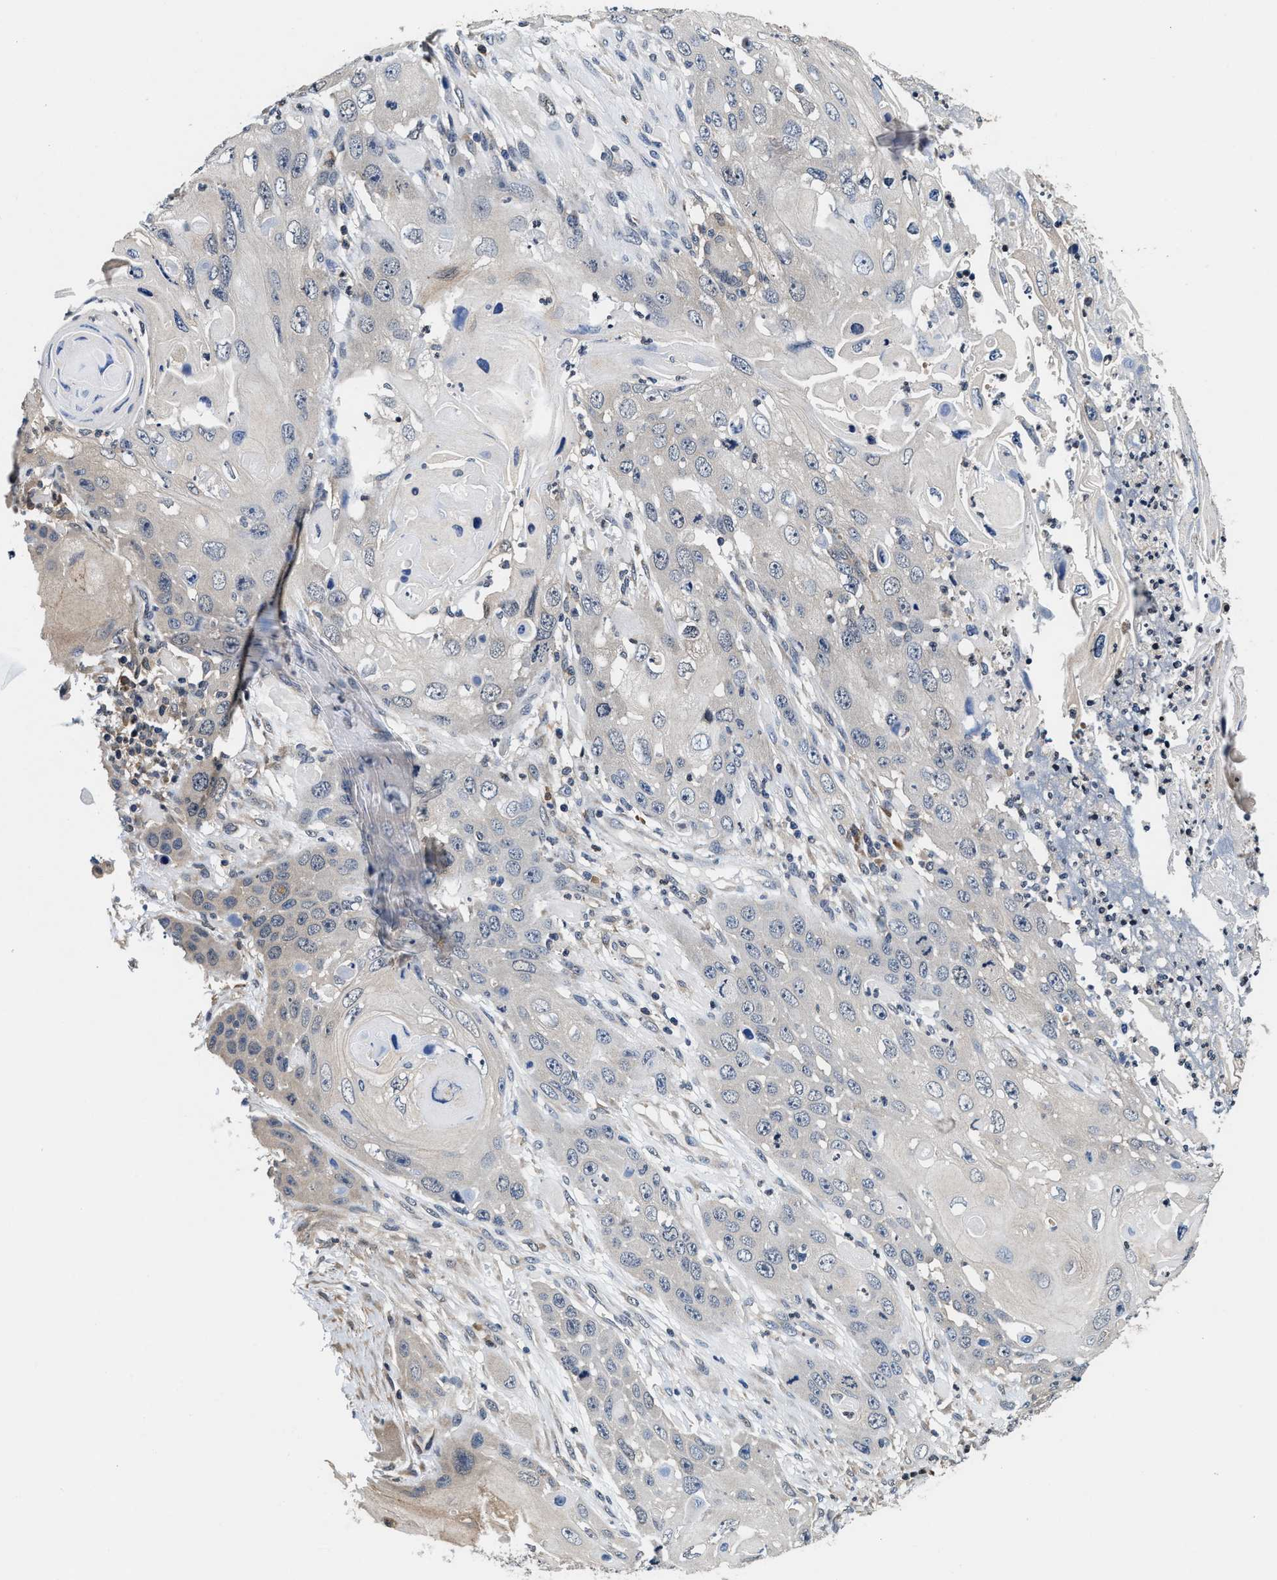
{"staining": {"intensity": "negative", "quantity": "none", "location": "none"}, "tissue": "skin cancer", "cell_type": "Tumor cells", "image_type": "cancer", "snomed": [{"axis": "morphology", "description": "Squamous cell carcinoma, NOS"}, {"axis": "topography", "description": "Skin"}], "caption": "This is an IHC photomicrograph of skin squamous cell carcinoma. There is no positivity in tumor cells.", "gene": "PHPT1", "patient": {"sex": "male", "age": 55}}